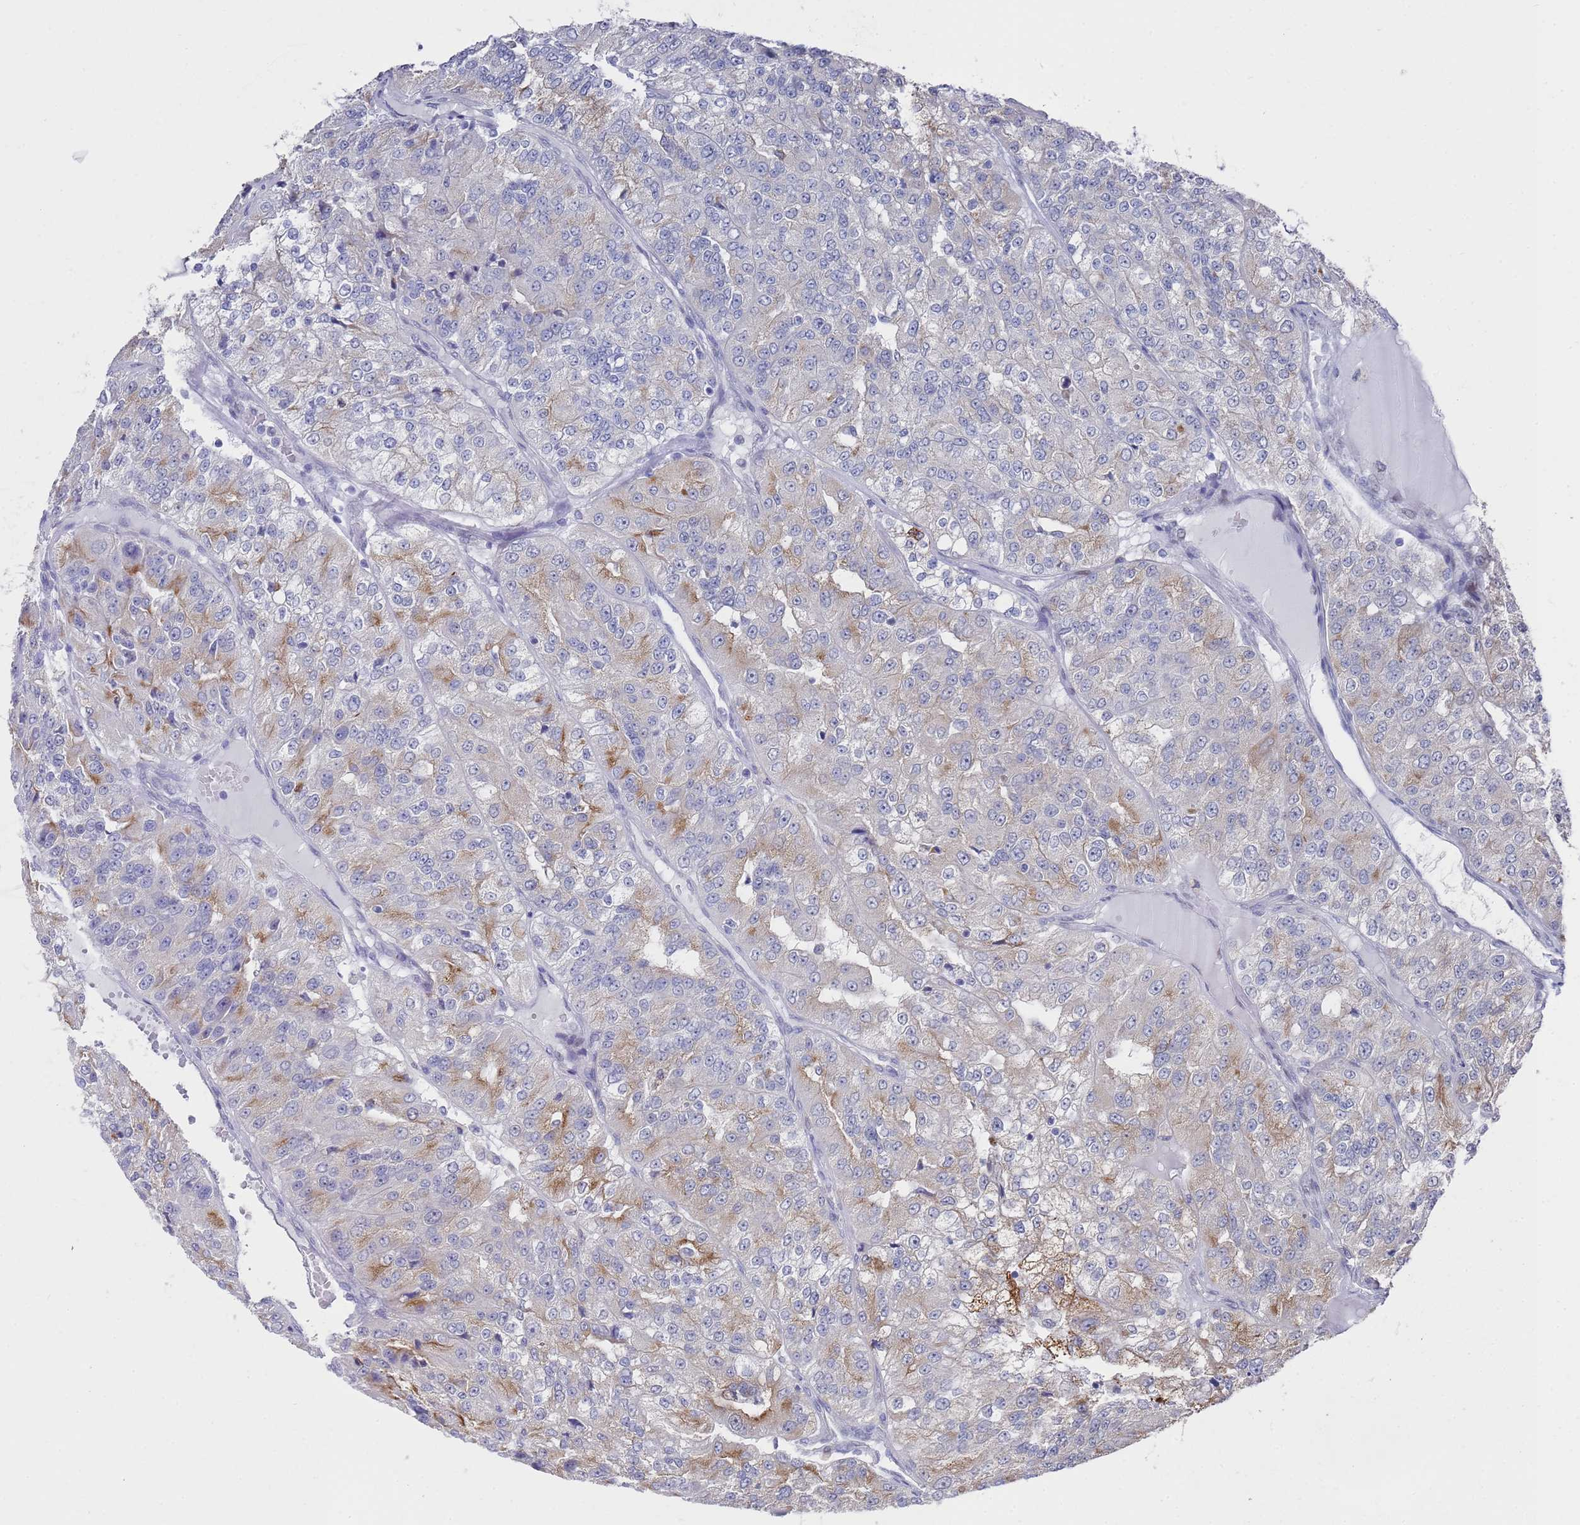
{"staining": {"intensity": "moderate", "quantity": "<25%", "location": "cytoplasmic/membranous"}, "tissue": "renal cancer", "cell_type": "Tumor cells", "image_type": "cancer", "snomed": [{"axis": "morphology", "description": "Adenocarcinoma, NOS"}, {"axis": "topography", "description": "Kidney"}], "caption": "IHC histopathology image of neoplastic tissue: human adenocarcinoma (renal) stained using IHC exhibits low levels of moderate protein expression localized specifically in the cytoplasmic/membranous of tumor cells, appearing as a cytoplasmic/membranous brown color.", "gene": "COPS6", "patient": {"sex": "female", "age": 63}}